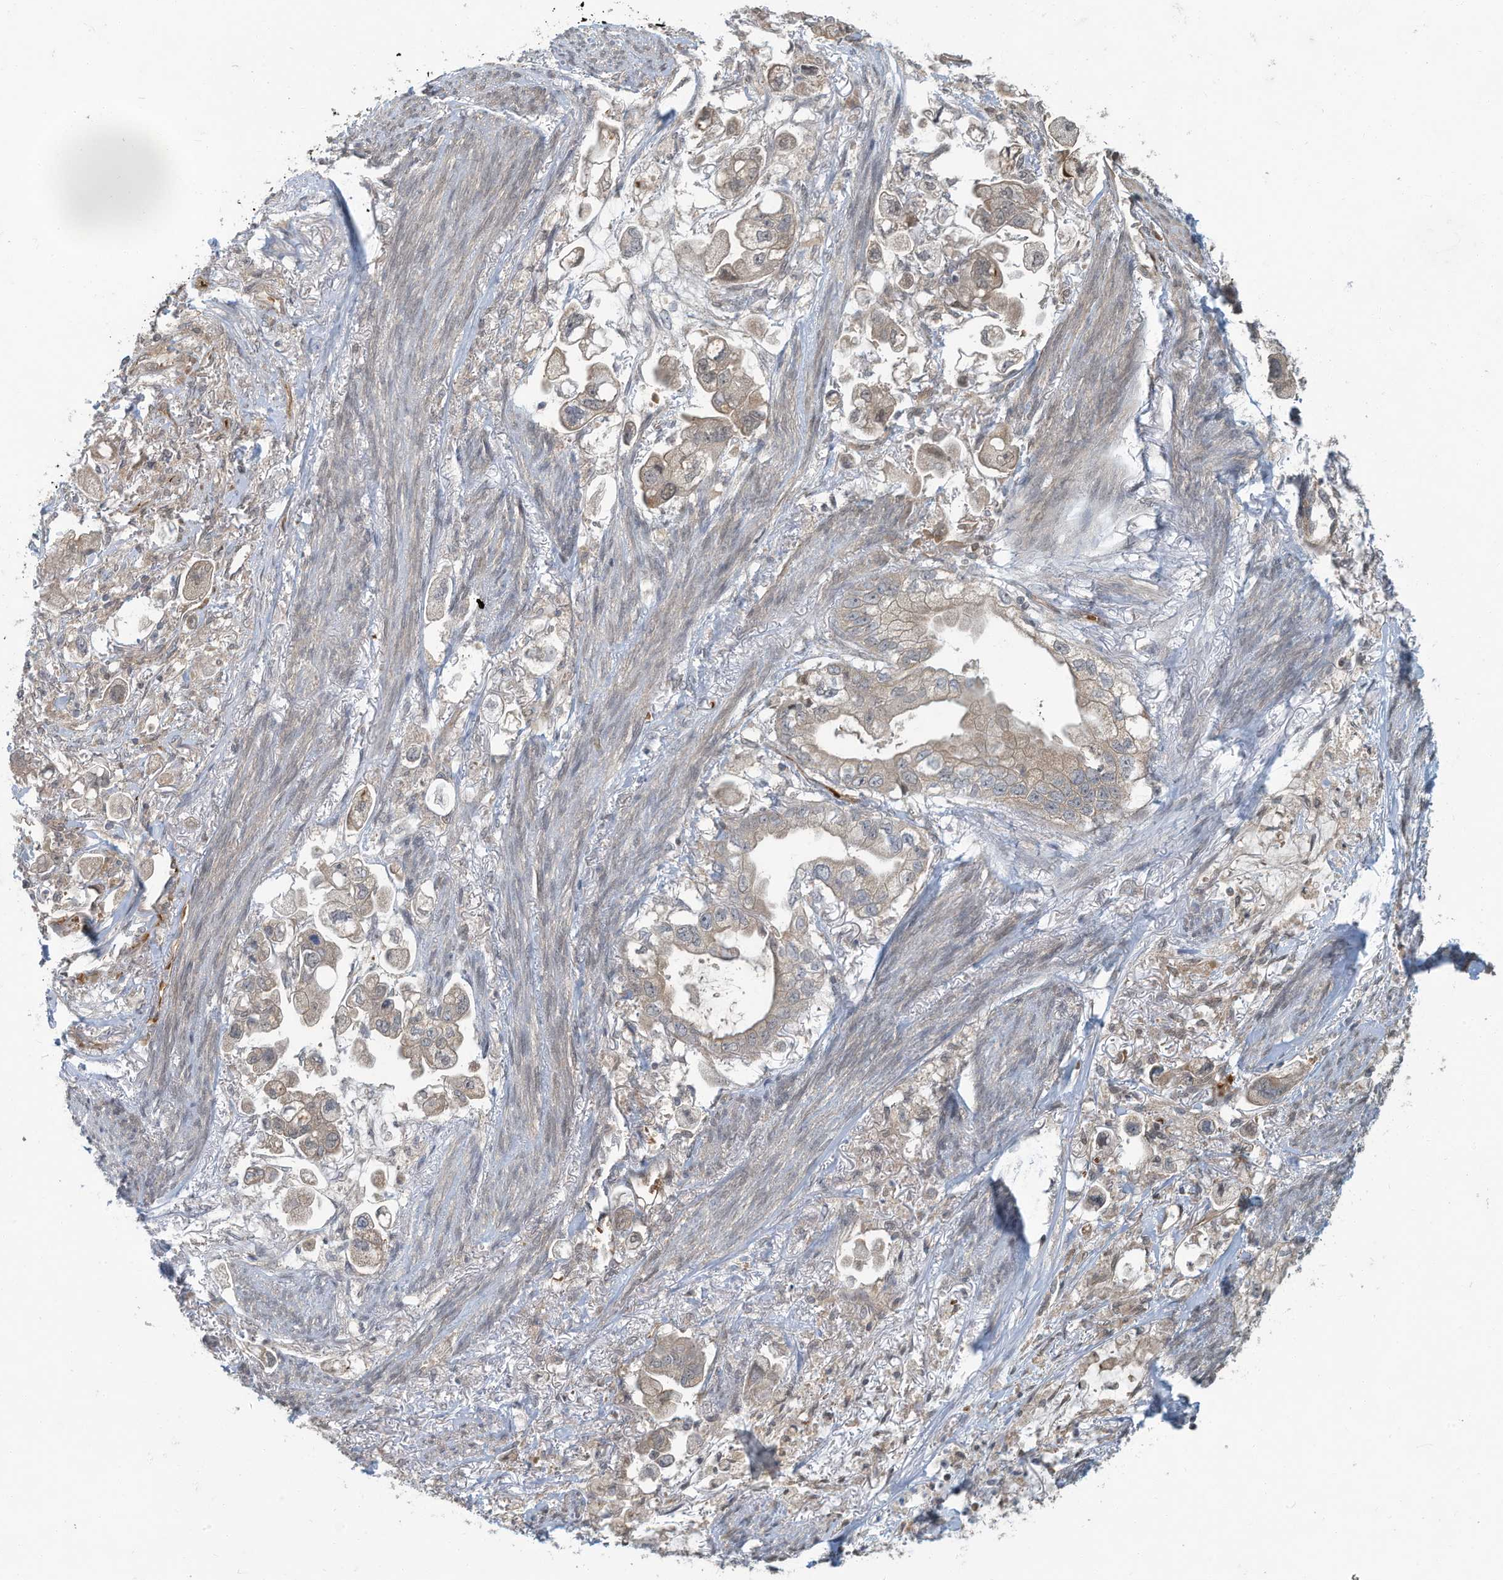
{"staining": {"intensity": "weak", "quantity": "<25%", "location": "cytoplasmic/membranous"}, "tissue": "stomach cancer", "cell_type": "Tumor cells", "image_type": "cancer", "snomed": [{"axis": "morphology", "description": "Adenocarcinoma, NOS"}, {"axis": "topography", "description": "Stomach"}], "caption": "An IHC image of stomach cancer is shown. There is no staining in tumor cells of stomach cancer.", "gene": "ERI2", "patient": {"sex": "male", "age": 62}}